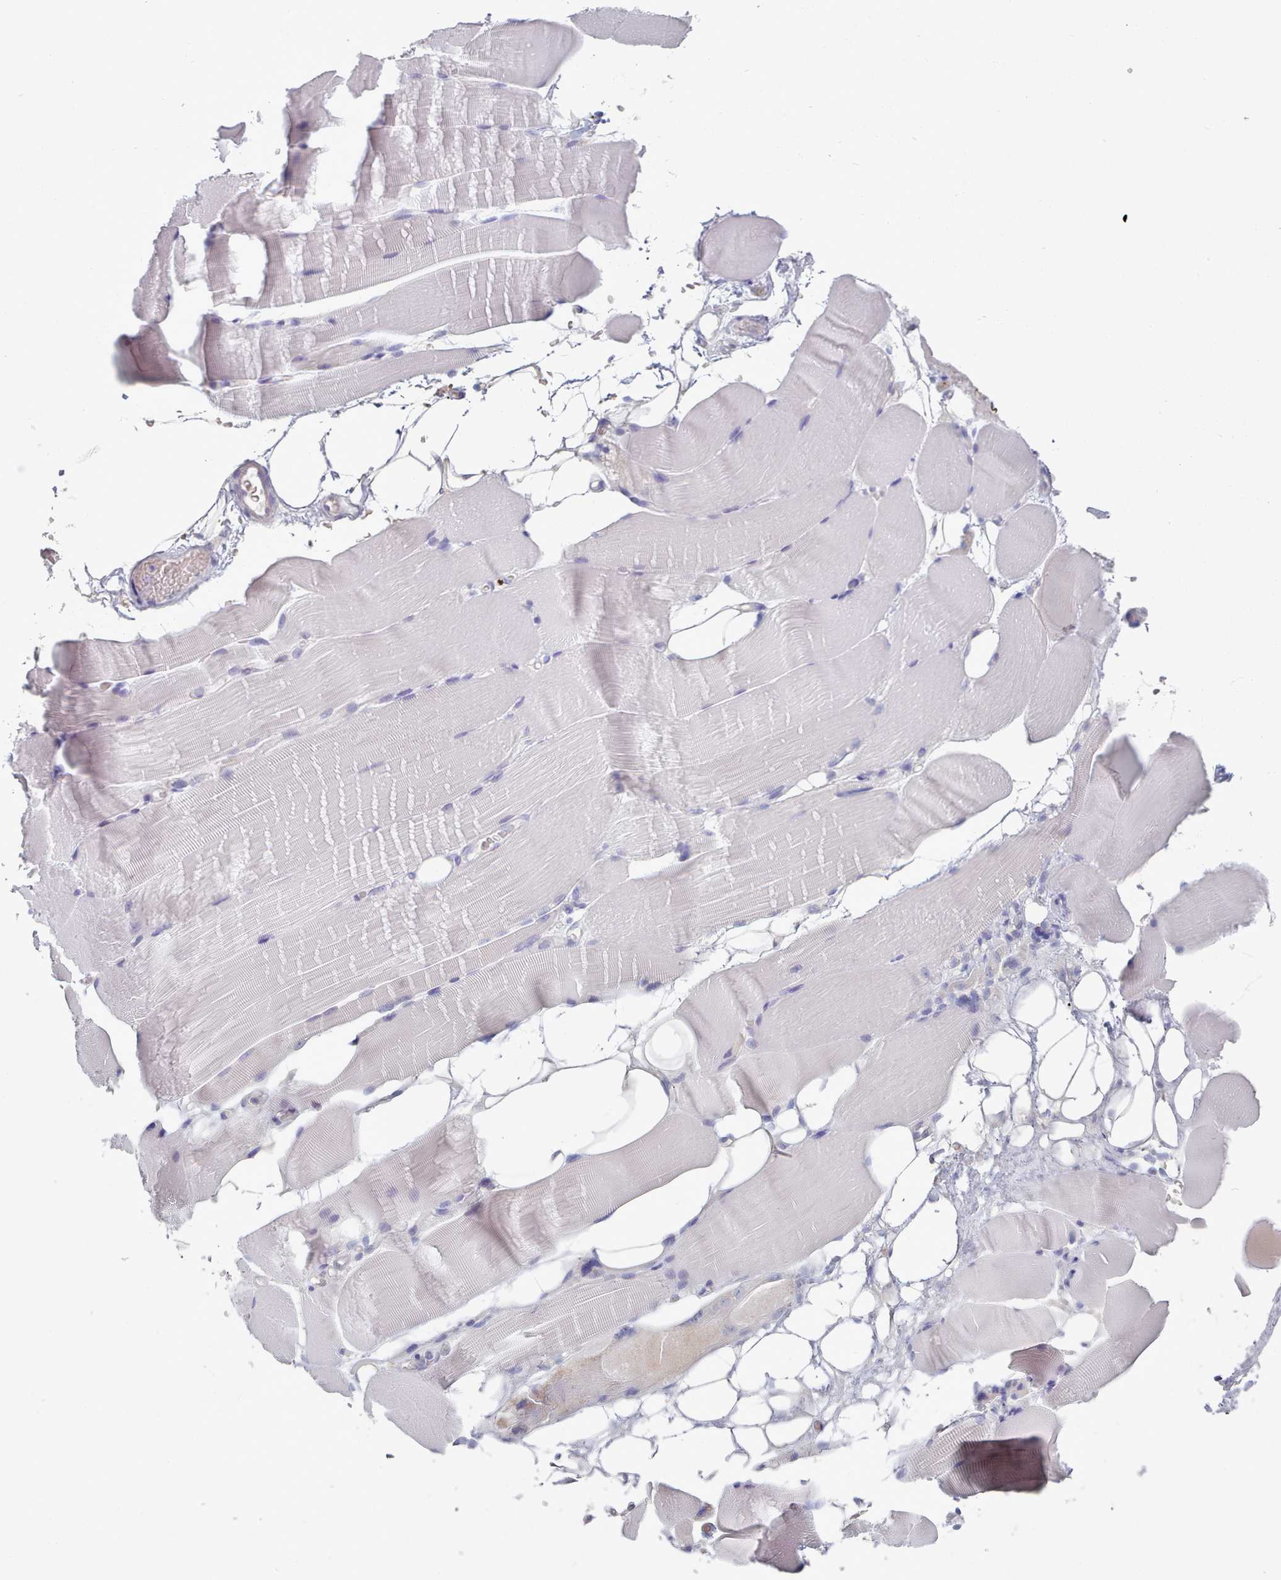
{"staining": {"intensity": "negative", "quantity": "none", "location": "none"}, "tissue": "skeletal muscle", "cell_type": "Myocytes", "image_type": "normal", "snomed": [{"axis": "morphology", "description": "Normal tissue, NOS"}, {"axis": "topography", "description": "Skeletal muscle"}, {"axis": "topography", "description": "Parathyroid gland"}], "caption": "Histopathology image shows no significant protein positivity in myocytes of unremarkable skeletal muscle.", "gene": "HAO1", "patient": {"sex": "female", "age": 37}}